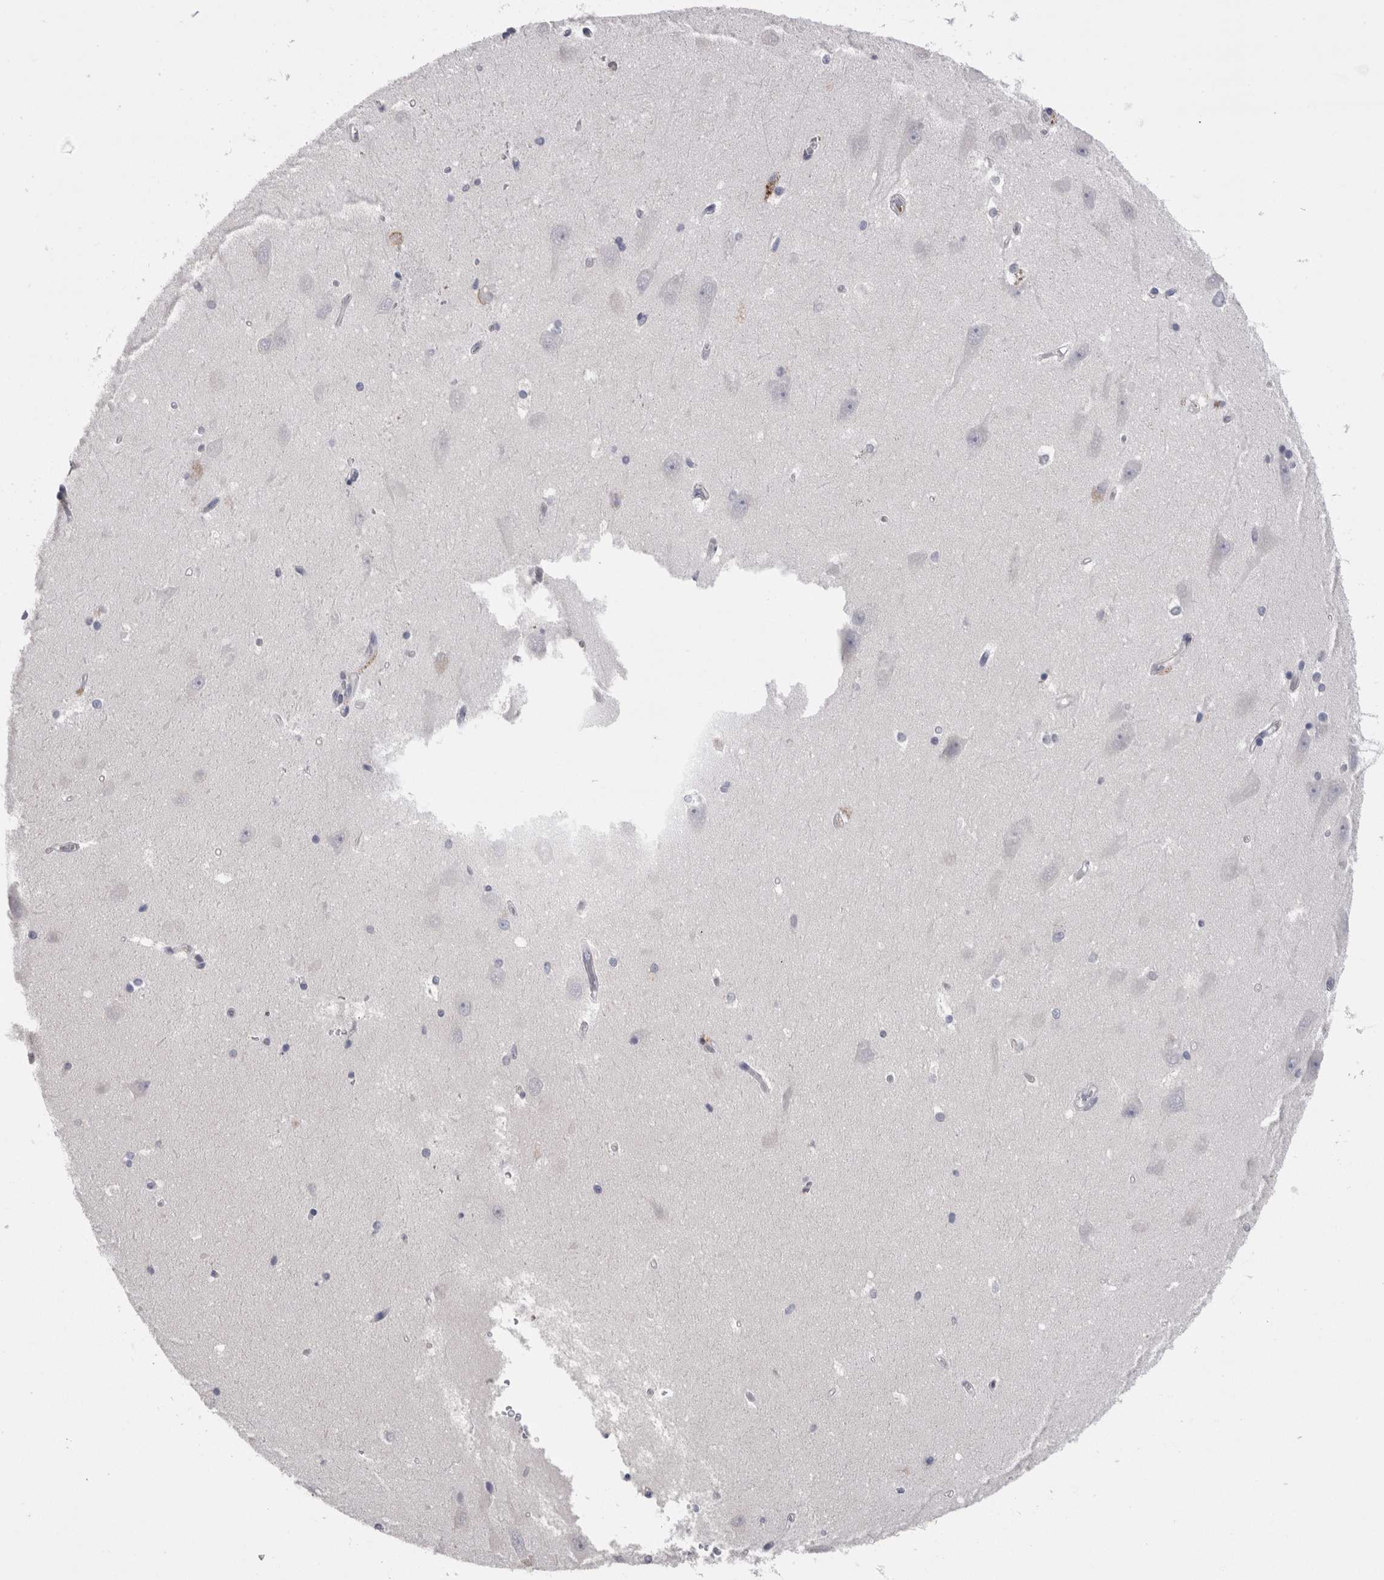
{"staining": {"intensity": "negative", "quantity": "none", "location": "none"}, "tissue": "hippocampus", "cell_type": "Glial cells", "image_type": "normal", "snomed": [{"axis": "morphology", "description": "Normal tissue, NOS"}, {"axis": "topography", "description": "Hippocampus"}], "caption": "A high-resolution image shows IHC staining of normal hippocampus, which shows no significant staining in glial cells.", "gene": "REG1A", "patient": {"sex": "male", "age": 45}}